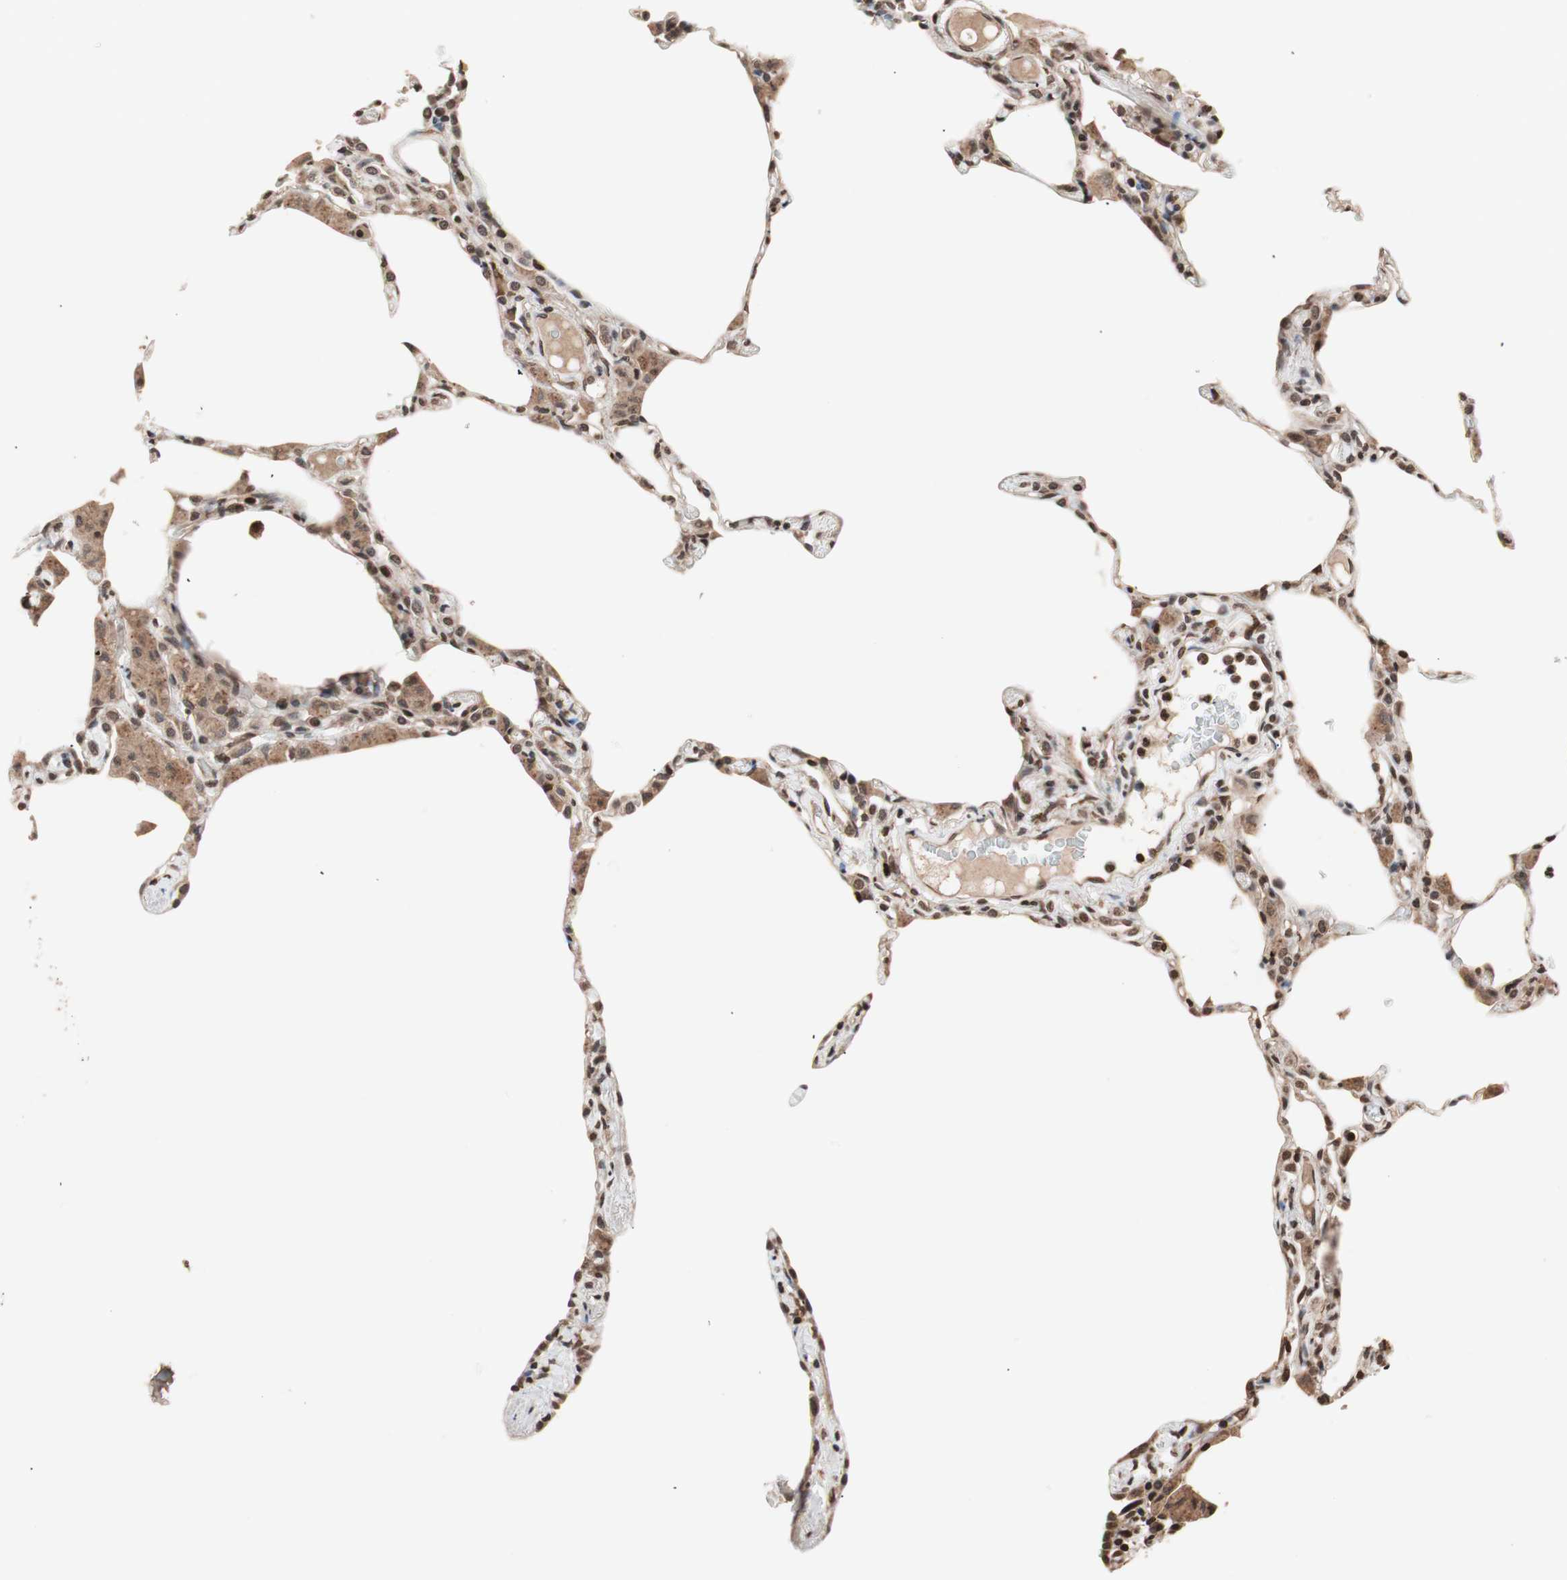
{"staining": {"intensity": "moderate", "quantity": ">75%", "location": "nuclear"}, "tissue": "lung", "cell_type": "Alveolar cells", "image_type": "normal", "snomed": [{"axis": "morphology", "description": "Normal tissue, NOS"}, {"axis": "topography", "description": "Lung"}], "caption": "Human lung stained with a protein marker displays moderate staining in alveolar cells.", "gene": "ZFC3H1", "patient": {"sex": "female", "age": 49}}